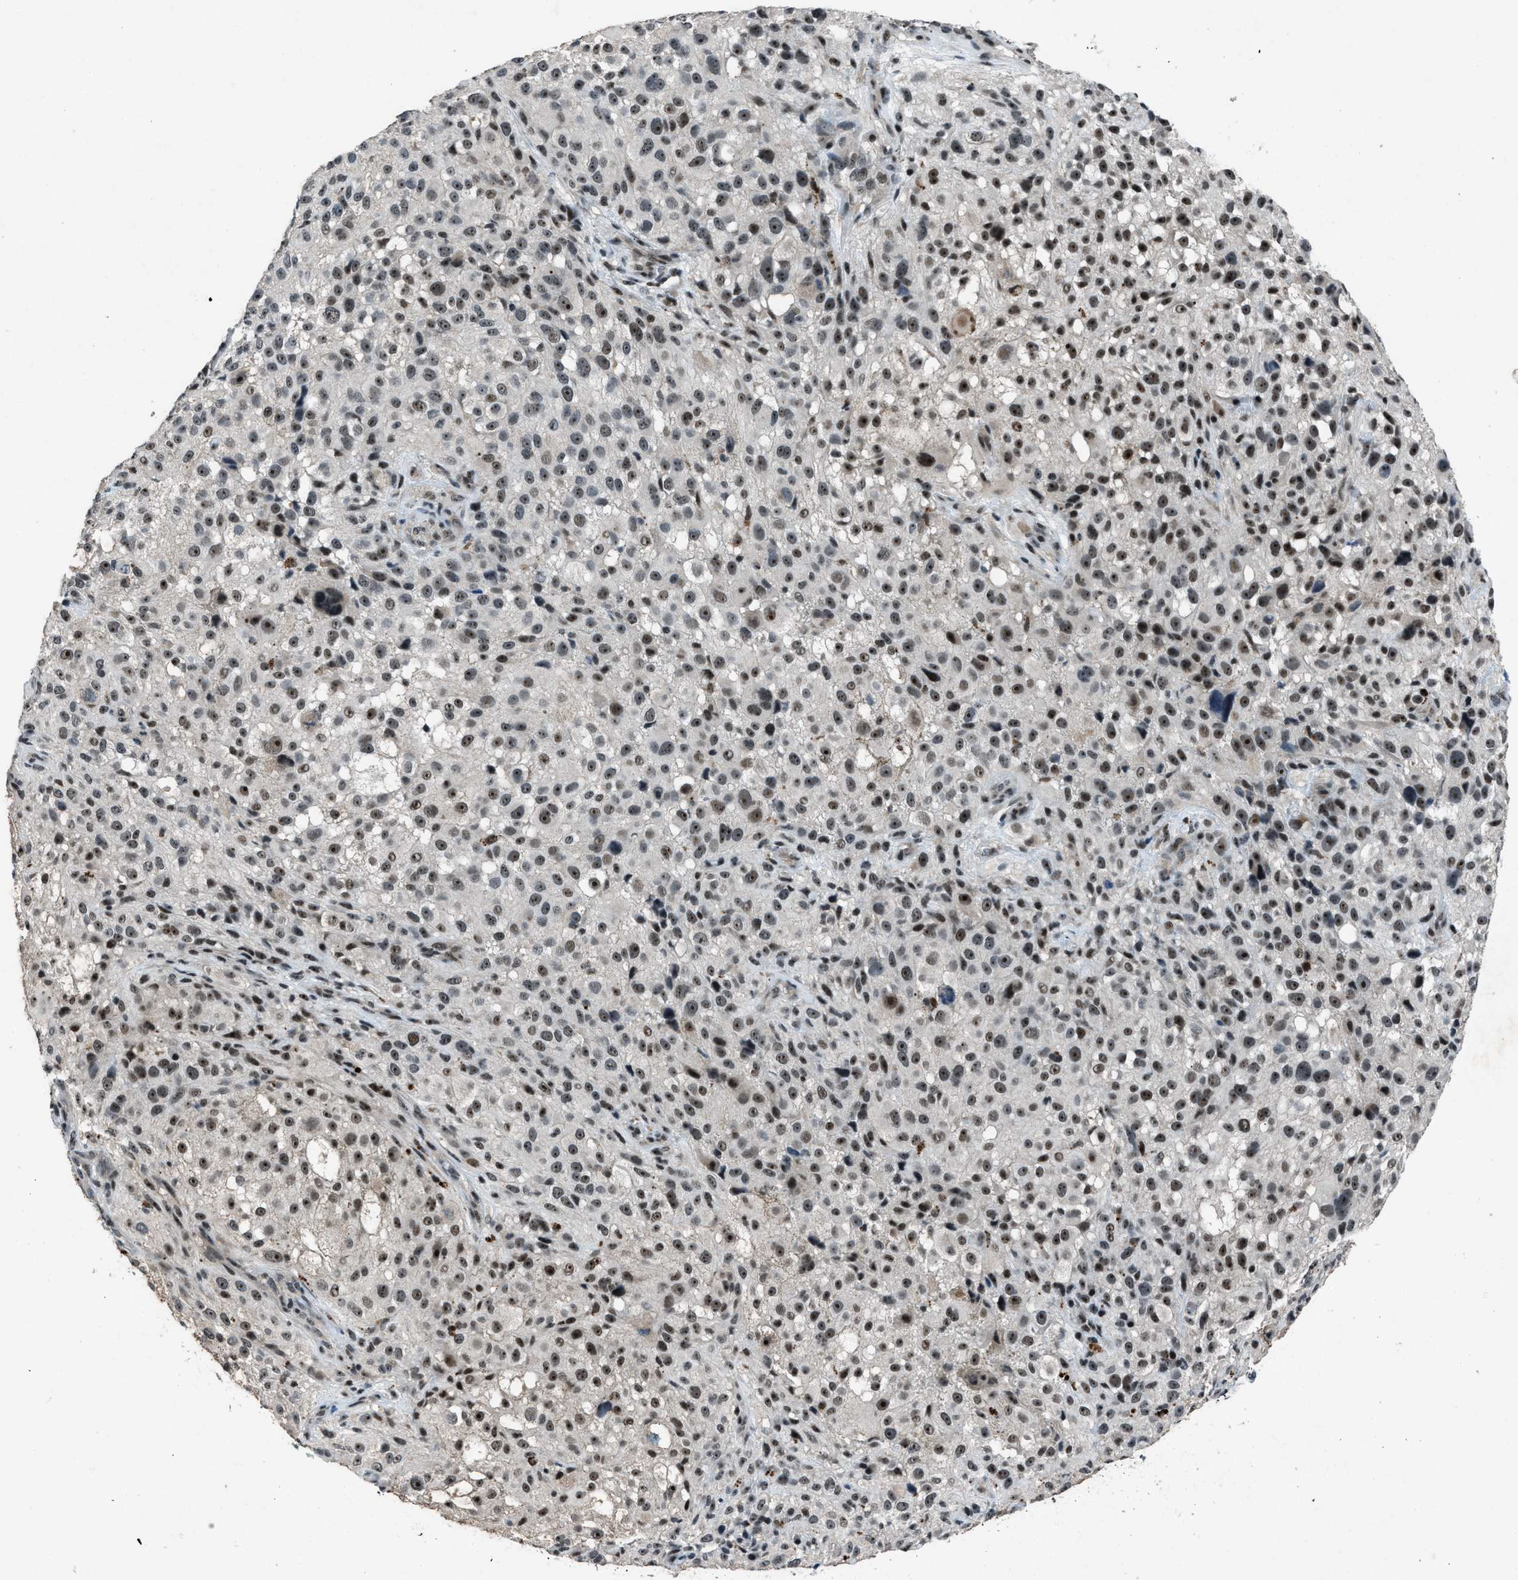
{"staining": {"intensity": "moderate", "quantity": "25%-75%", "location": "nuclear"}, "tissue": "melanoma", "cell_type": "Tumor cells", "image_type": "cancer", "snomed": [{"axis": "morphology", "description": "Necrosis, NOS"}, {"axis": "morphology", "description": "Malignant melanoma, NOS"}, {"axis": "topography", "description": "Skin"}], "caption": "A brown stain shows moderate nuclear staining of a protein in melanoma tumor cells. (Stains: DAB in brown, nuclei in blue, Microscopy: brightfield microscopy at high magnification).", "gene": "ADCY1", "patient": {"sex": "female", "age": 87}}